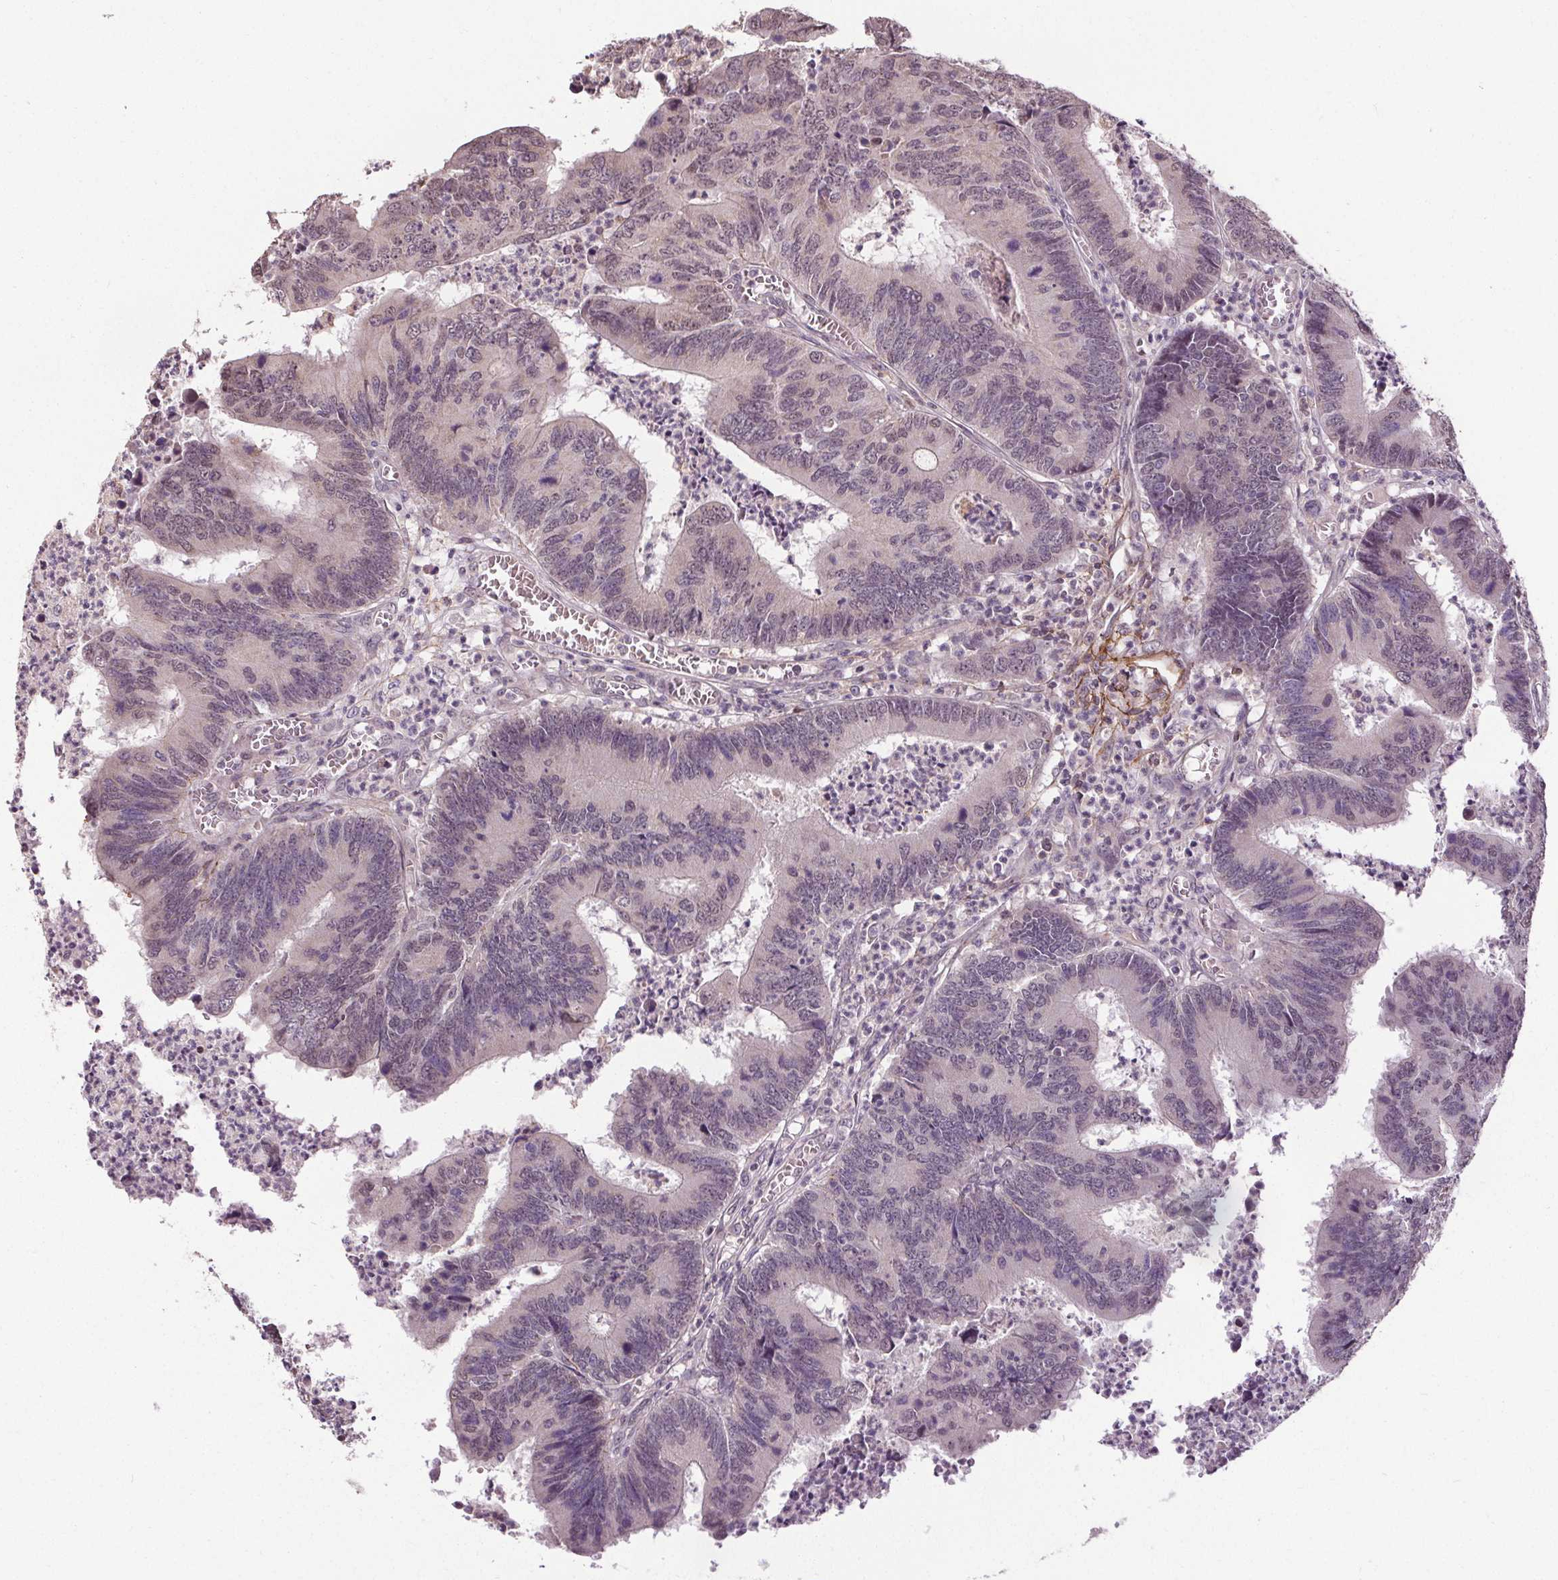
{"staining": {"intensity": "negative", "quantity": "none", "location": "none"}, "tissue": "colorectal cancer", "cell_type": "Tumor cells", "image_type": "cancer", "snomed": [{"axis": "morphology", "description": "Adenocarcinoma, NOS"}, {"axis": "topography", "description": "Colon"}], "caption": "Immunohistochemistry (IHC) image of neoplastic tissue: colorectal adenocarcinoma stained with DAB reveals no significant protein expression in tumor cells.", "gene": "KIAA0232", "patient": {"sex": "female", "age": 67}}